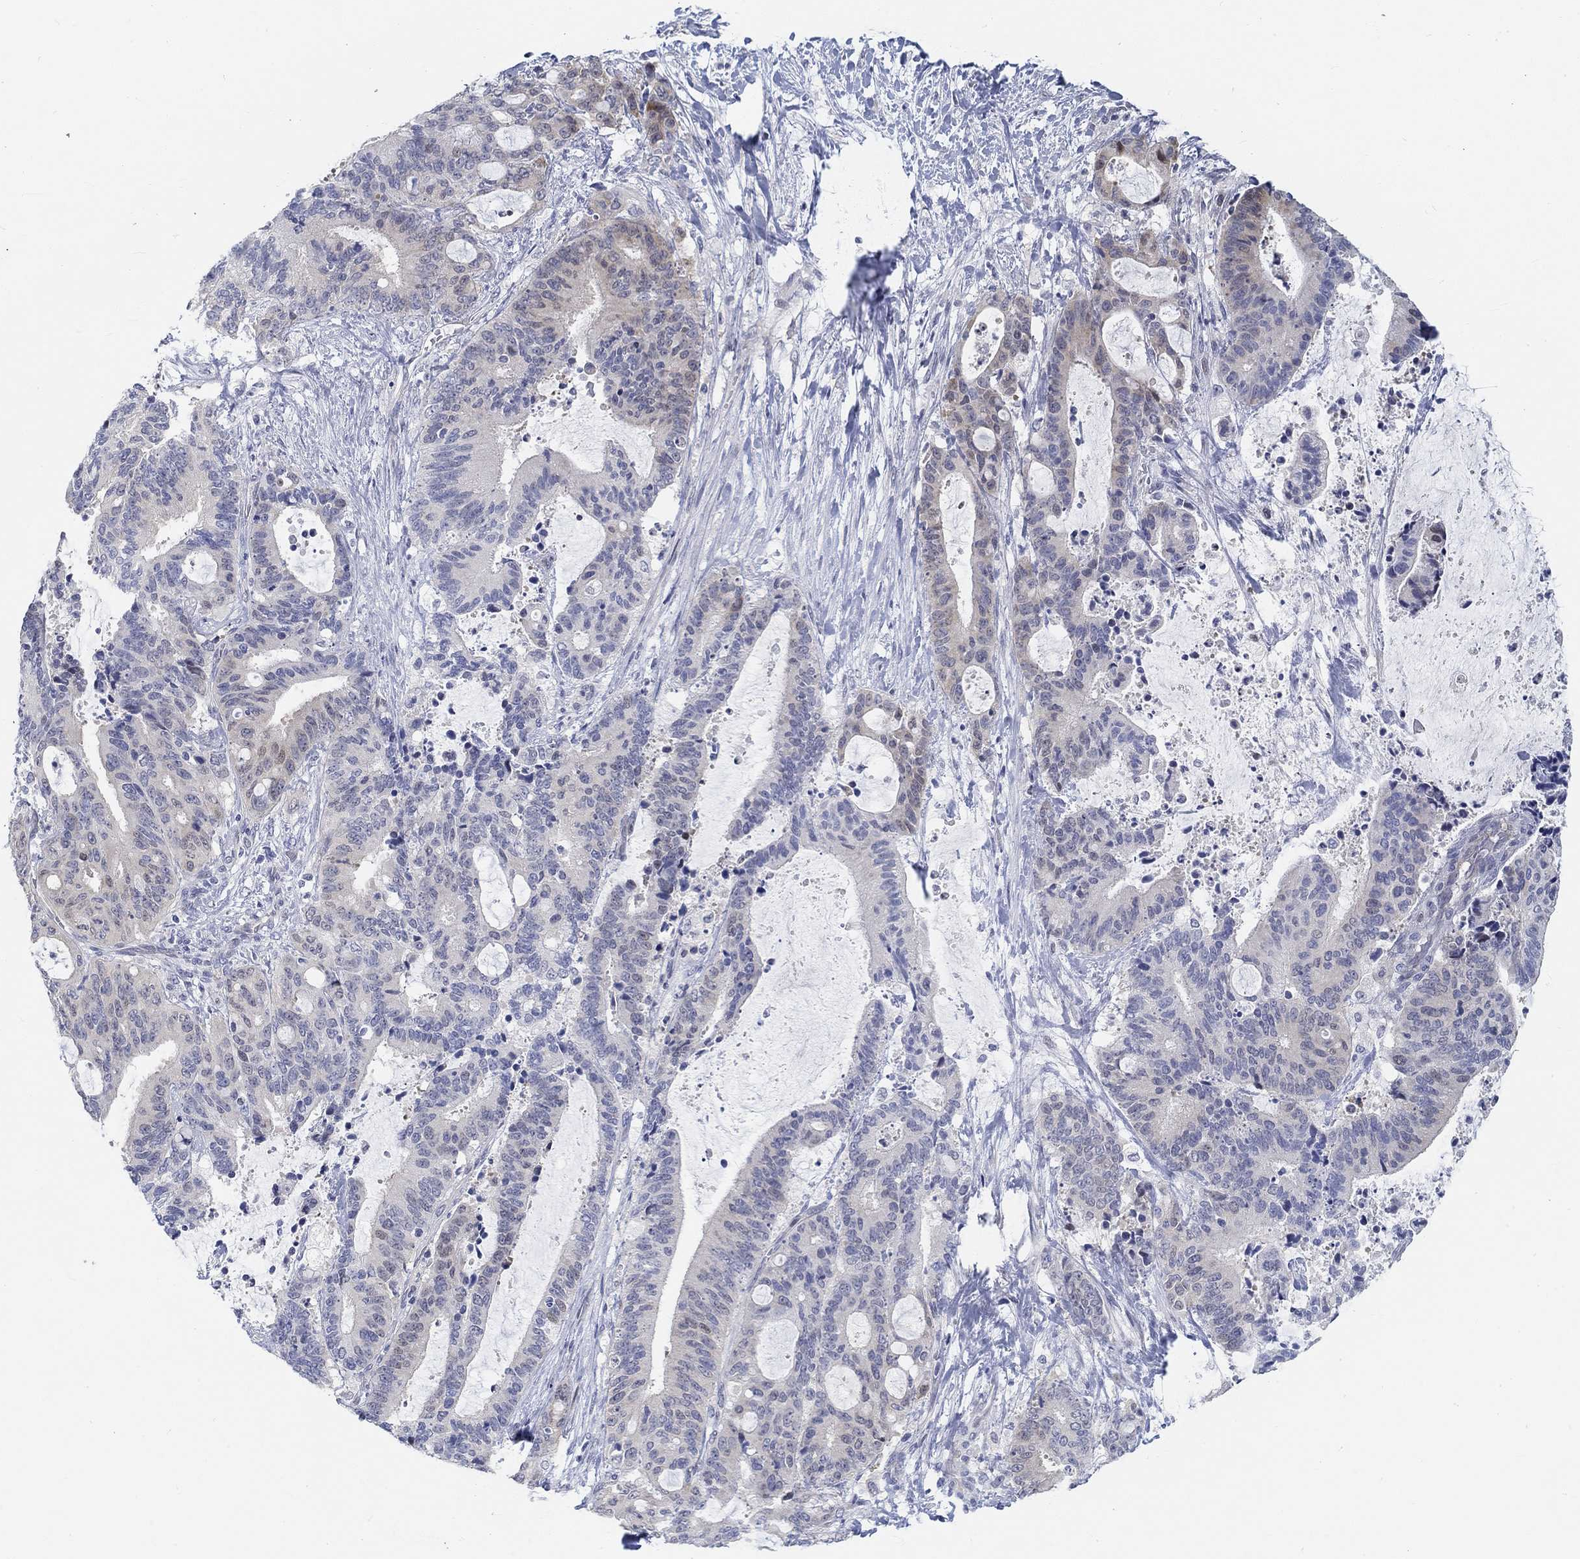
{"staining": {"intensity": "weak", "quantity": "<25%", "location": "cytoplasmic/membranous"}, "tissue": "liver cancer", "cell_type": "Tumor cells", "image_type": "cancer", "snomed": [{"axis": "morphology", "description": "Cholangiocarcinoma"}, {"axis": "topography", "description": "Liver"}], "caption": "A histopathology image of liver cancer stained for a protein demonstrates no brown staining in tumor cells.", "gene": "SNTG2", "patient": {"sex": "female", "age": 73}}